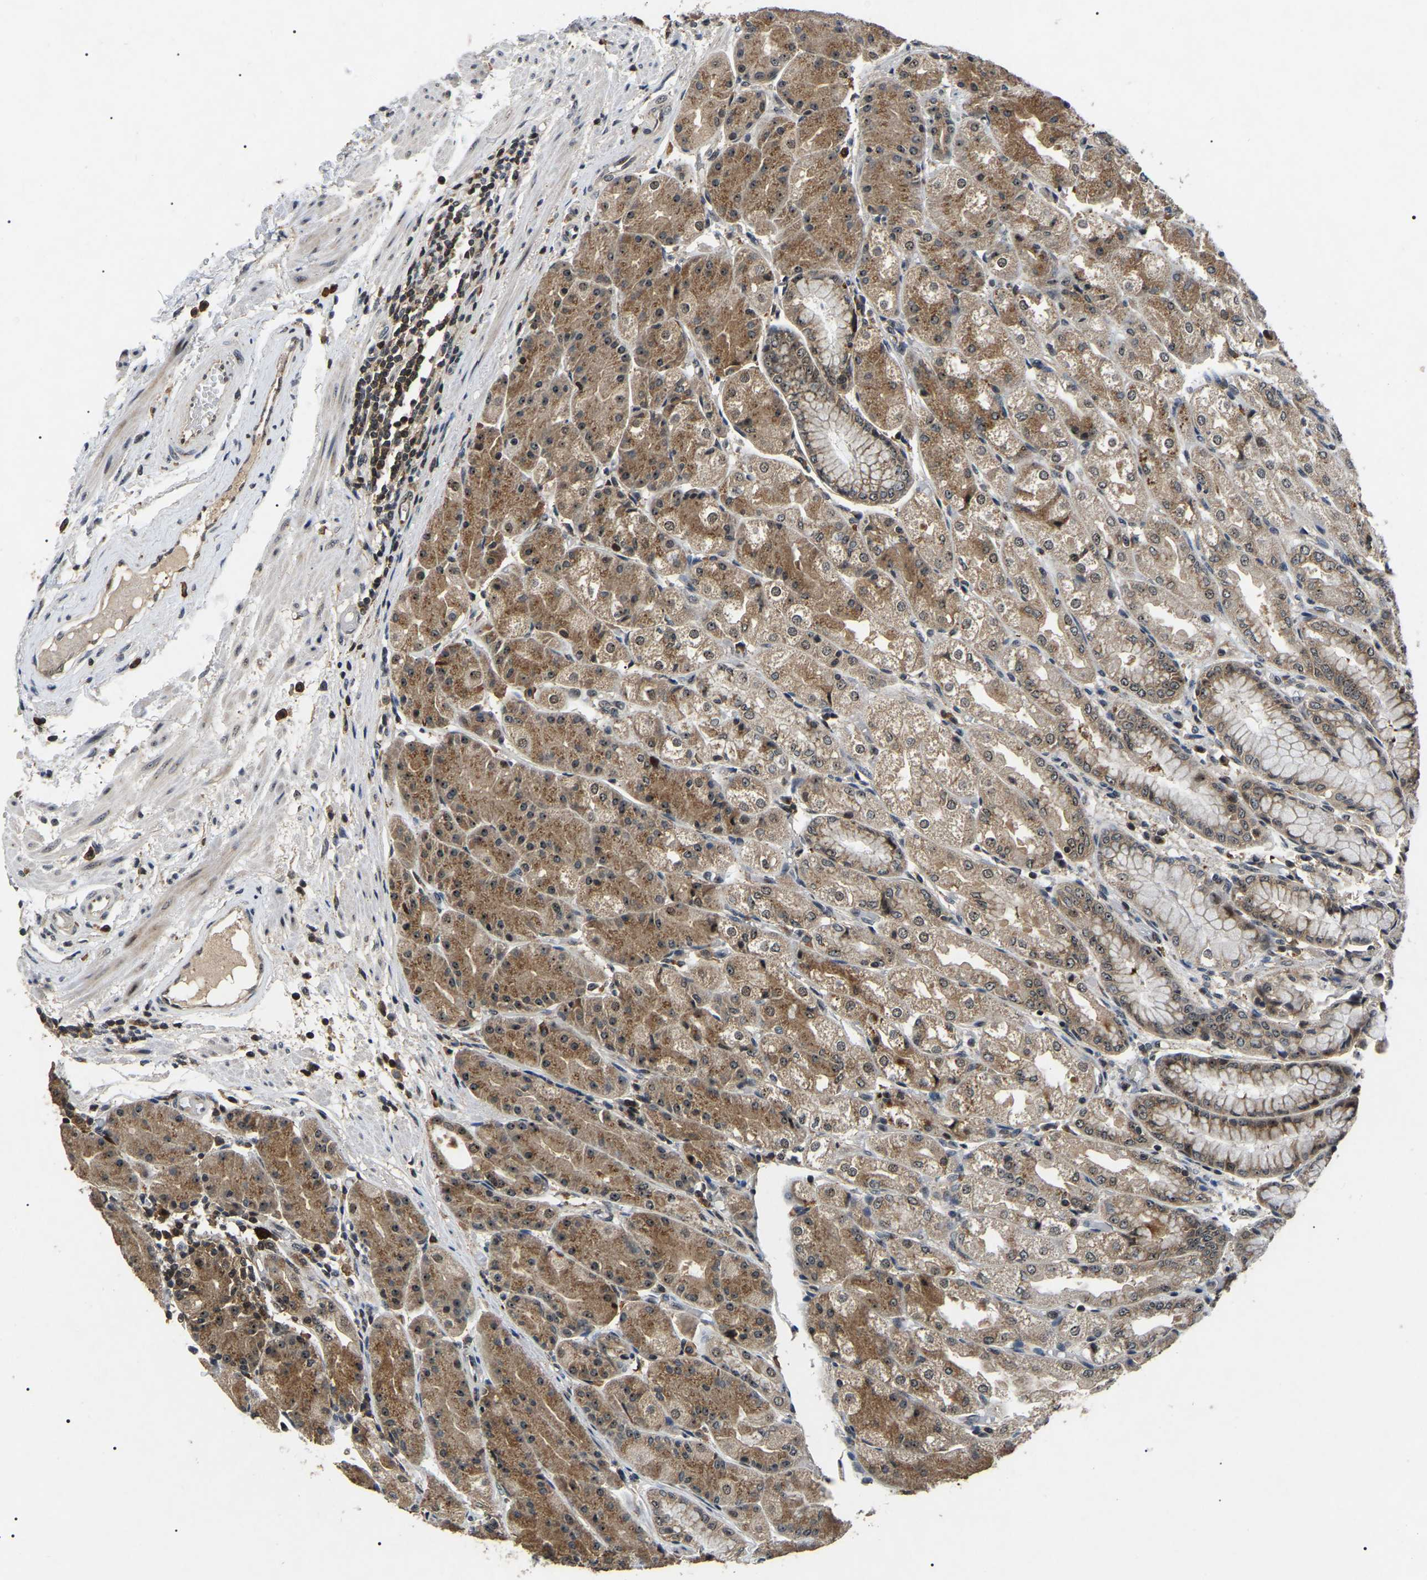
{"staining": {"intensity": "strong", "quantity": ">75%", "location": "cytoplasmic/membranous,nuclear"}, "tissue": "stomach", "cell_type": "Glandular cells", "image_type": "normal", "snomed": [{"axis": "morphology", "description": "Normal tissue, NOS"}, {"axis": "topography", "description": "Stomach, upper"}], "caption": "Immunohistochemistry (DAB (3,3'-diaminobenzidine)) staining of unremarkable human stomach reveals strong cytoplasmic/membranous,nuclear protein positivity in approximately >75% of glandular cells.", "gene": "RBM28", "patient": {"sex": "male", "age": 72}}